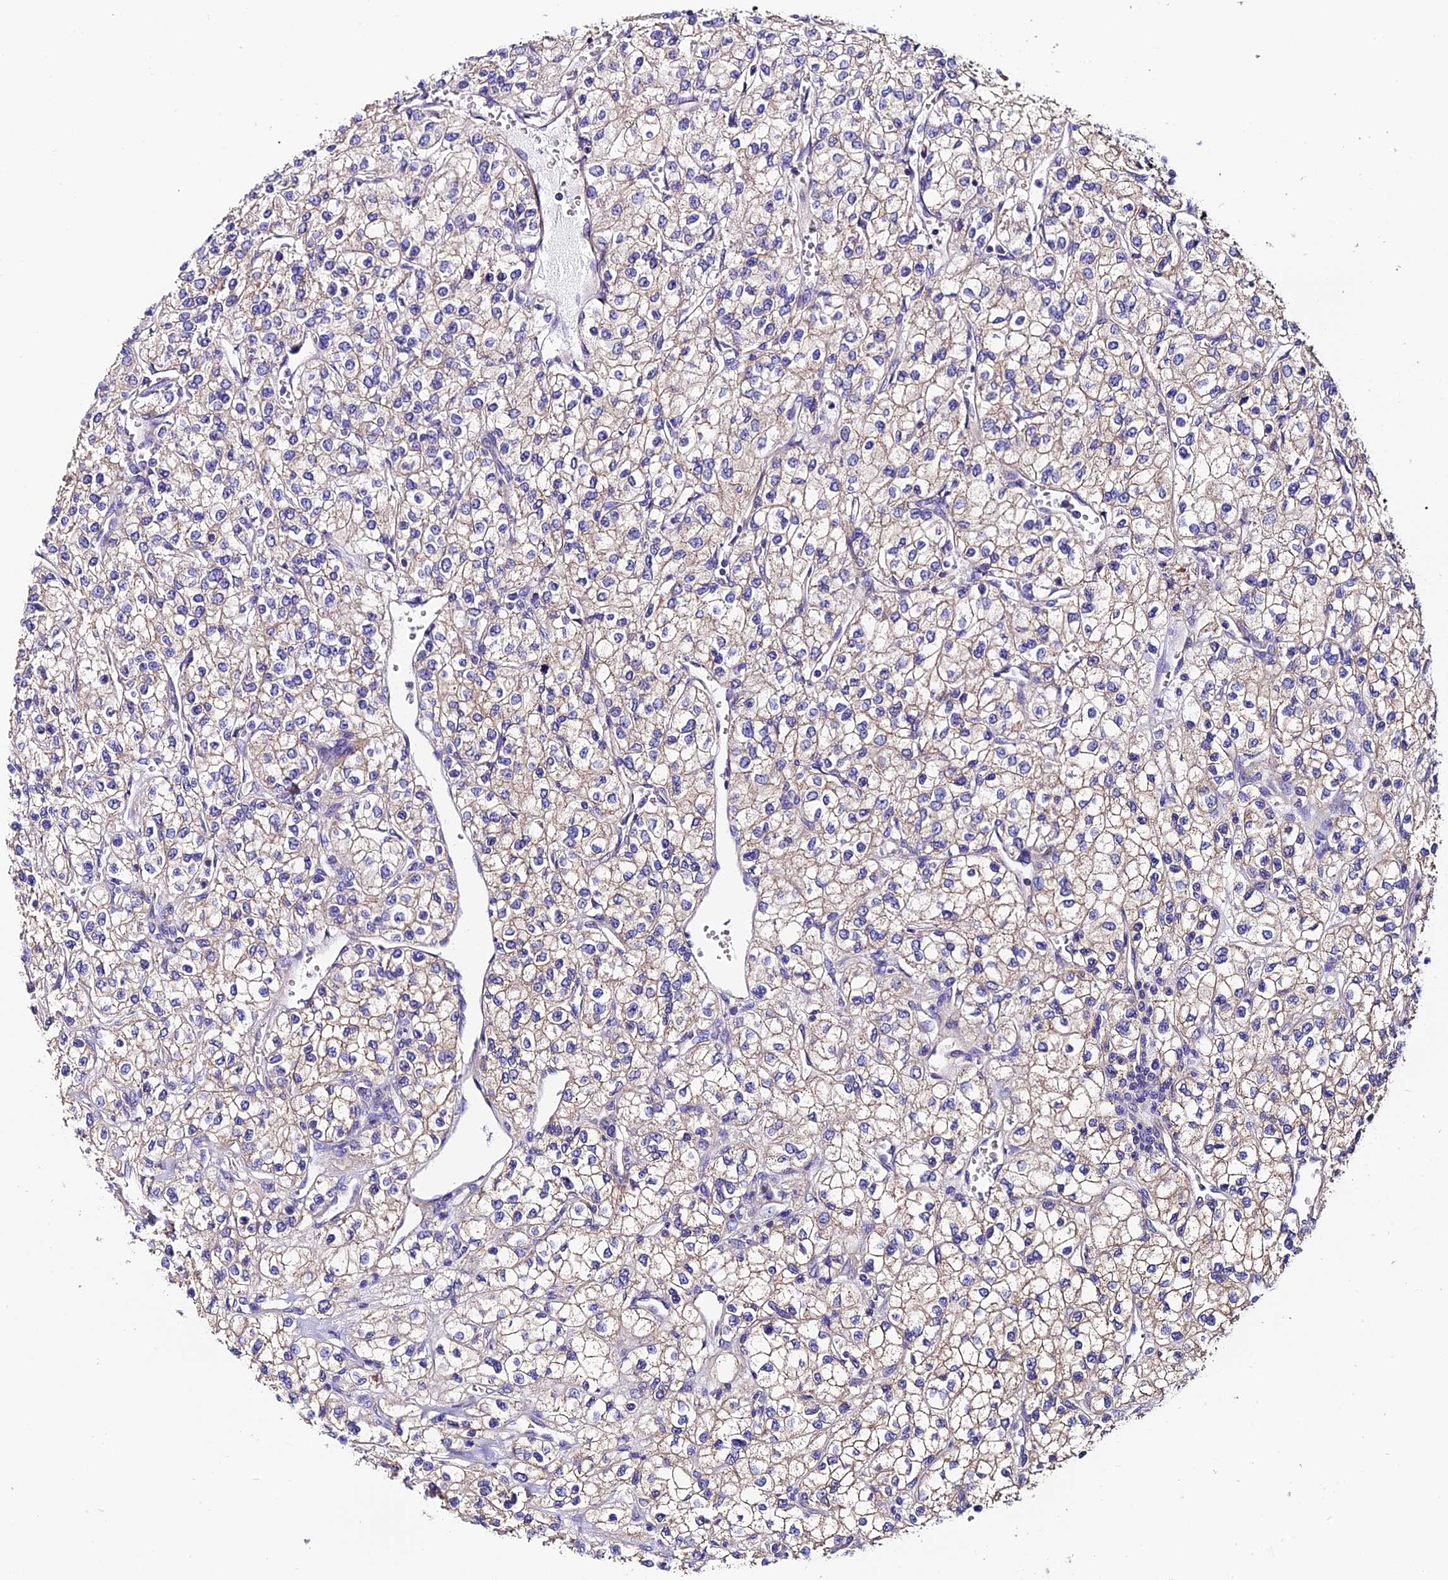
{"staining": {"intensity": "weak", "quantity": "25%-75%", "location": "cytoplasmic/membranous"}, "tissue": "renal cancer", "cell_type": "Tumor cells", "image_type": "cancer", "snomed": [{"axis": "morphology", "description": "Adenocarcinoma, NOS"}, {"axis": "topography", "description": "Kidney"}], "caption": "Human renal adenocarcinoma stained with a brown dye displays weak cytoplasmic/membranous positive positivity in about 25%-75% of tumor cells.", "gene": "COMTD1", "patient": {"sex": "male", "age": 80}}